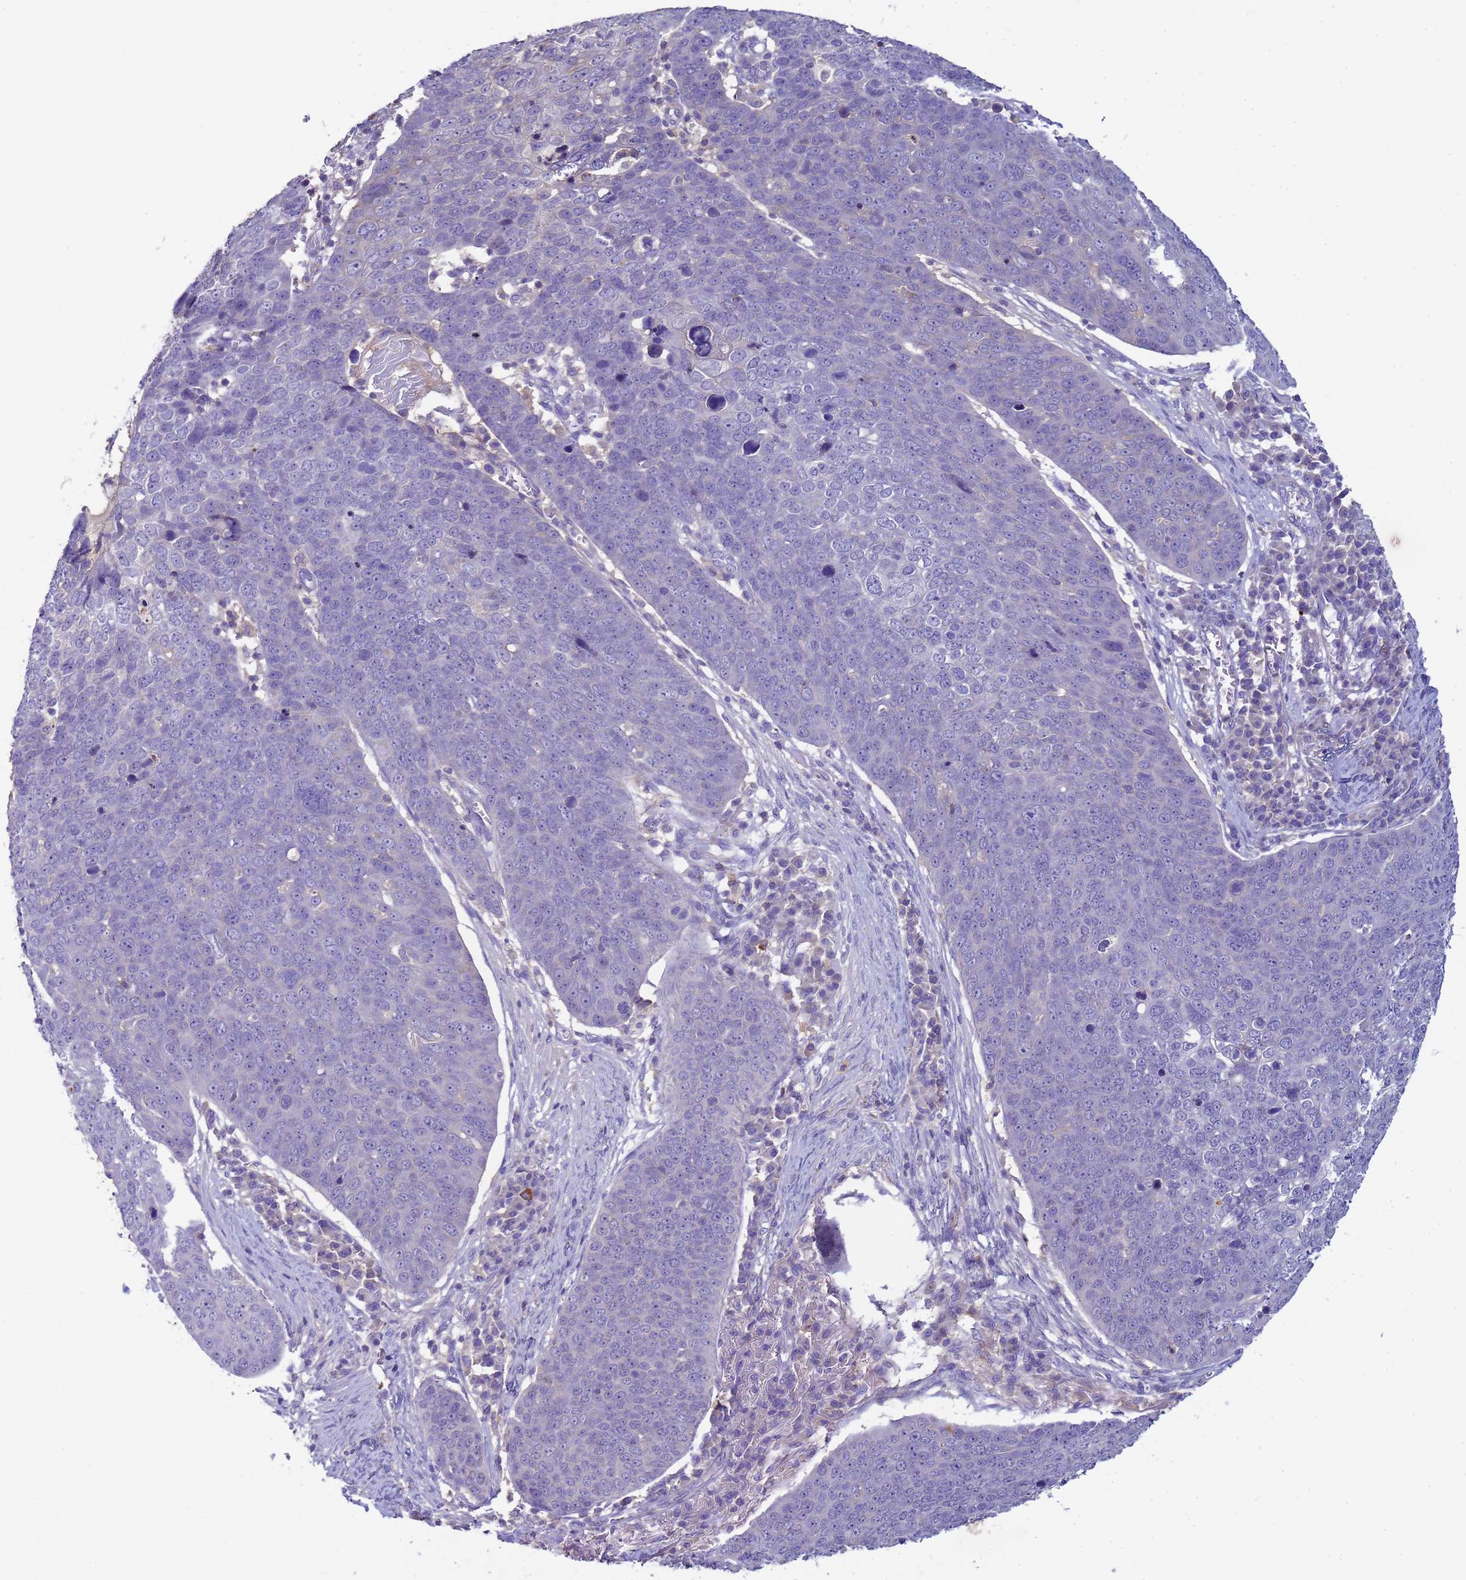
{"staining": {"intensity": "negative", "quantity": "none", "location": "none"}, "tissue": "skin cancer", "cell_type": "Tumor cells", "image_type": "cancer", "snomed": [{"axis": "morphology", "description": "Squamous cell carcinoma, NOS"}, {"axis": "topography", "description": "Skin"}], "caption": "Skin cancer stained for a protein using IHC exhibits no staining tumor cells.", "gene": "KLHL13", "patient": {"sex": "male", "age": 71}}